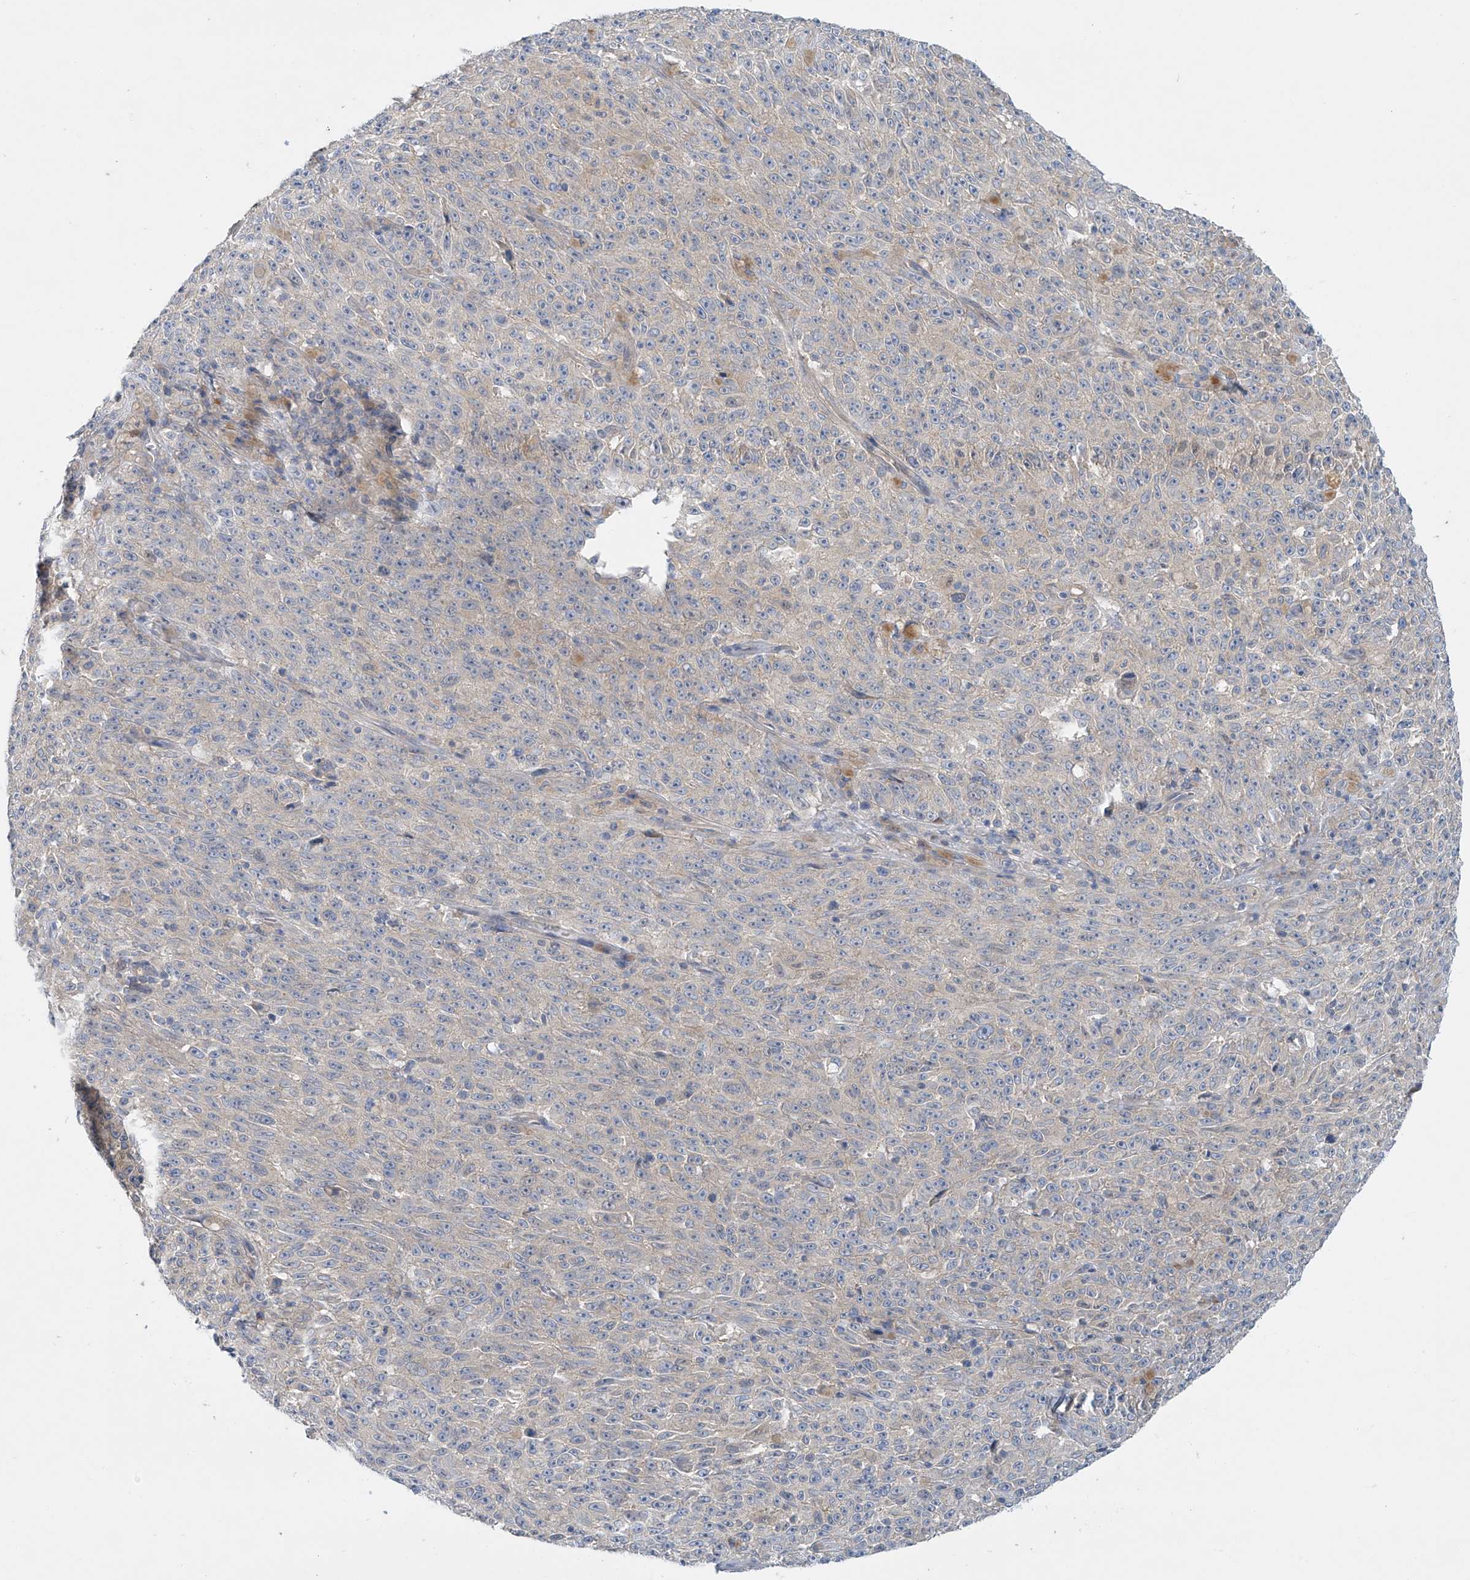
{"staining": {"intensity": "weak", "quantity": "25%-75%", "location": "cytoplasmic/membranous"}, "tissue": "melanoma", "cell_type": "Tumor cells", "image_type": "cancer", "snomed": [{"axis": "morphology", "description": "Malignant melanoma, NOS"}, {"axis": "topography", "description": "Skin"}], "caption": "A low amount of weak cytoplasmic/membranous staining is appreciated in about 25%-75% of tumor cells in melanoma tissue.", "gene": "TJAP1", "patient": {"sex": "female", "age": 82}}